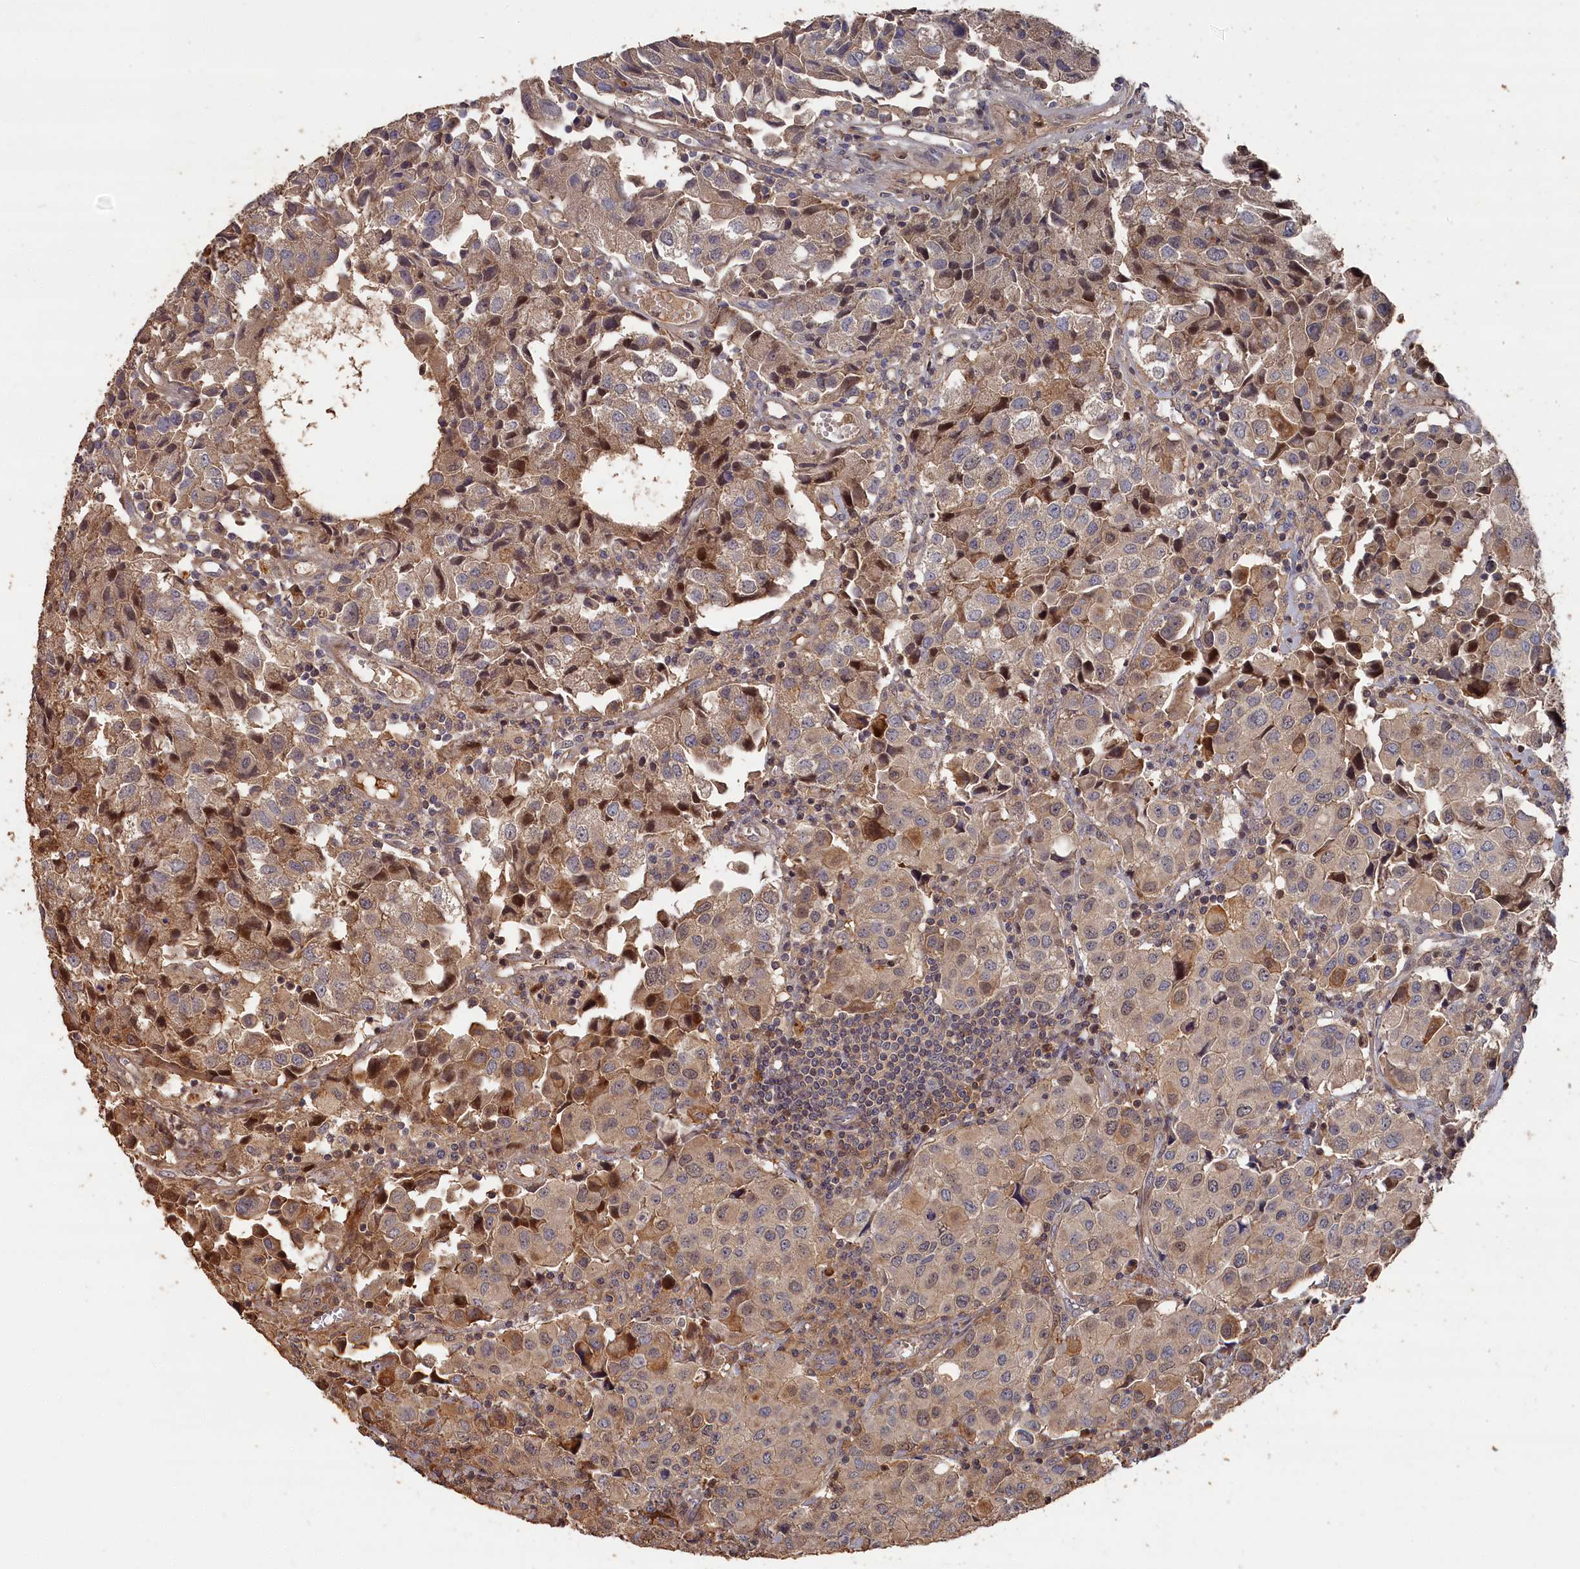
{"staining": {"intensity": "moderate", "quantity": "25%-75%", "location": "cytoplasmic/membranous"}, "tissue": "urothelial cancer", "cell_type": "Tumor cells", "image_type": "cancer", "snomed": [{"axis": "morphology", "description": "Urothelial carcinoma, High grade"}, {"axis": "topography", "description": "Urinary bladder"}], "caption": "Protein expression analysis of high-grade urothelial carcinoma exhibits moderate cytoplasmic/membranous positivity in approximately 25%-75% of tumor cells.", "gene": "RMI2", "patient": {"sex": "female", "age": 75}}